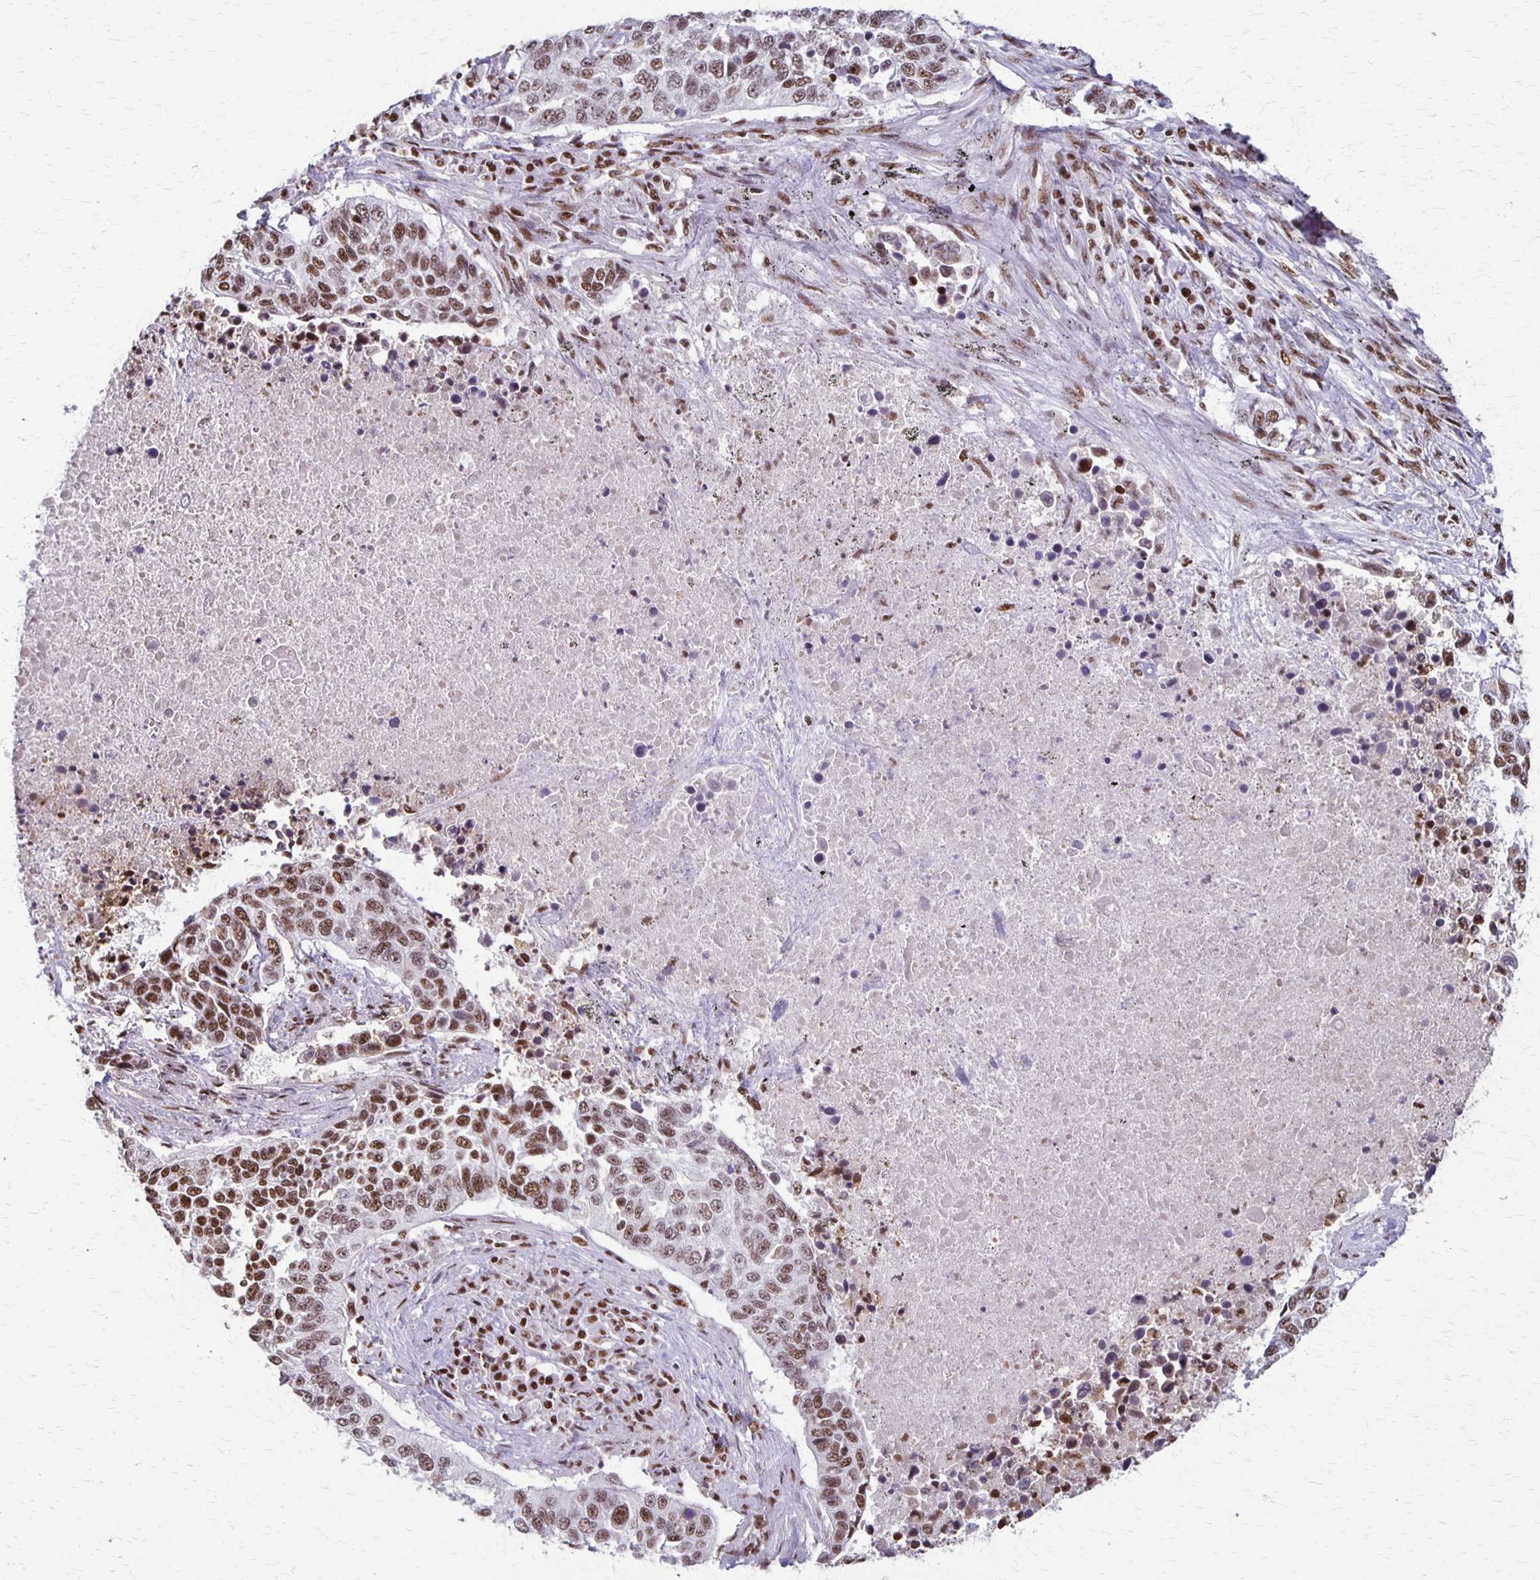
{"staining": {"intensity": "moderate", "quantity": ">75%", "location": "nuclear"}, "tissue": "lung cancer", "cell_type": "Tumor cells", "image_type": "cancer", "snomed": [{"axis": "morphology", "description": "Squamous cell carcinoma, NOS"}, {"axis": "topography", "description": "Lung"}], "caption": "Immunohistochemical staining of human lung squamous cell carcinoma demonstrates medium levels of moderate nuclear protein expression in about >75% of tumor cells. (IHC, brightfield microscopy, high magnification).", "gene": "XRCC6", "patient": {"sex": "male", "age": 62}}